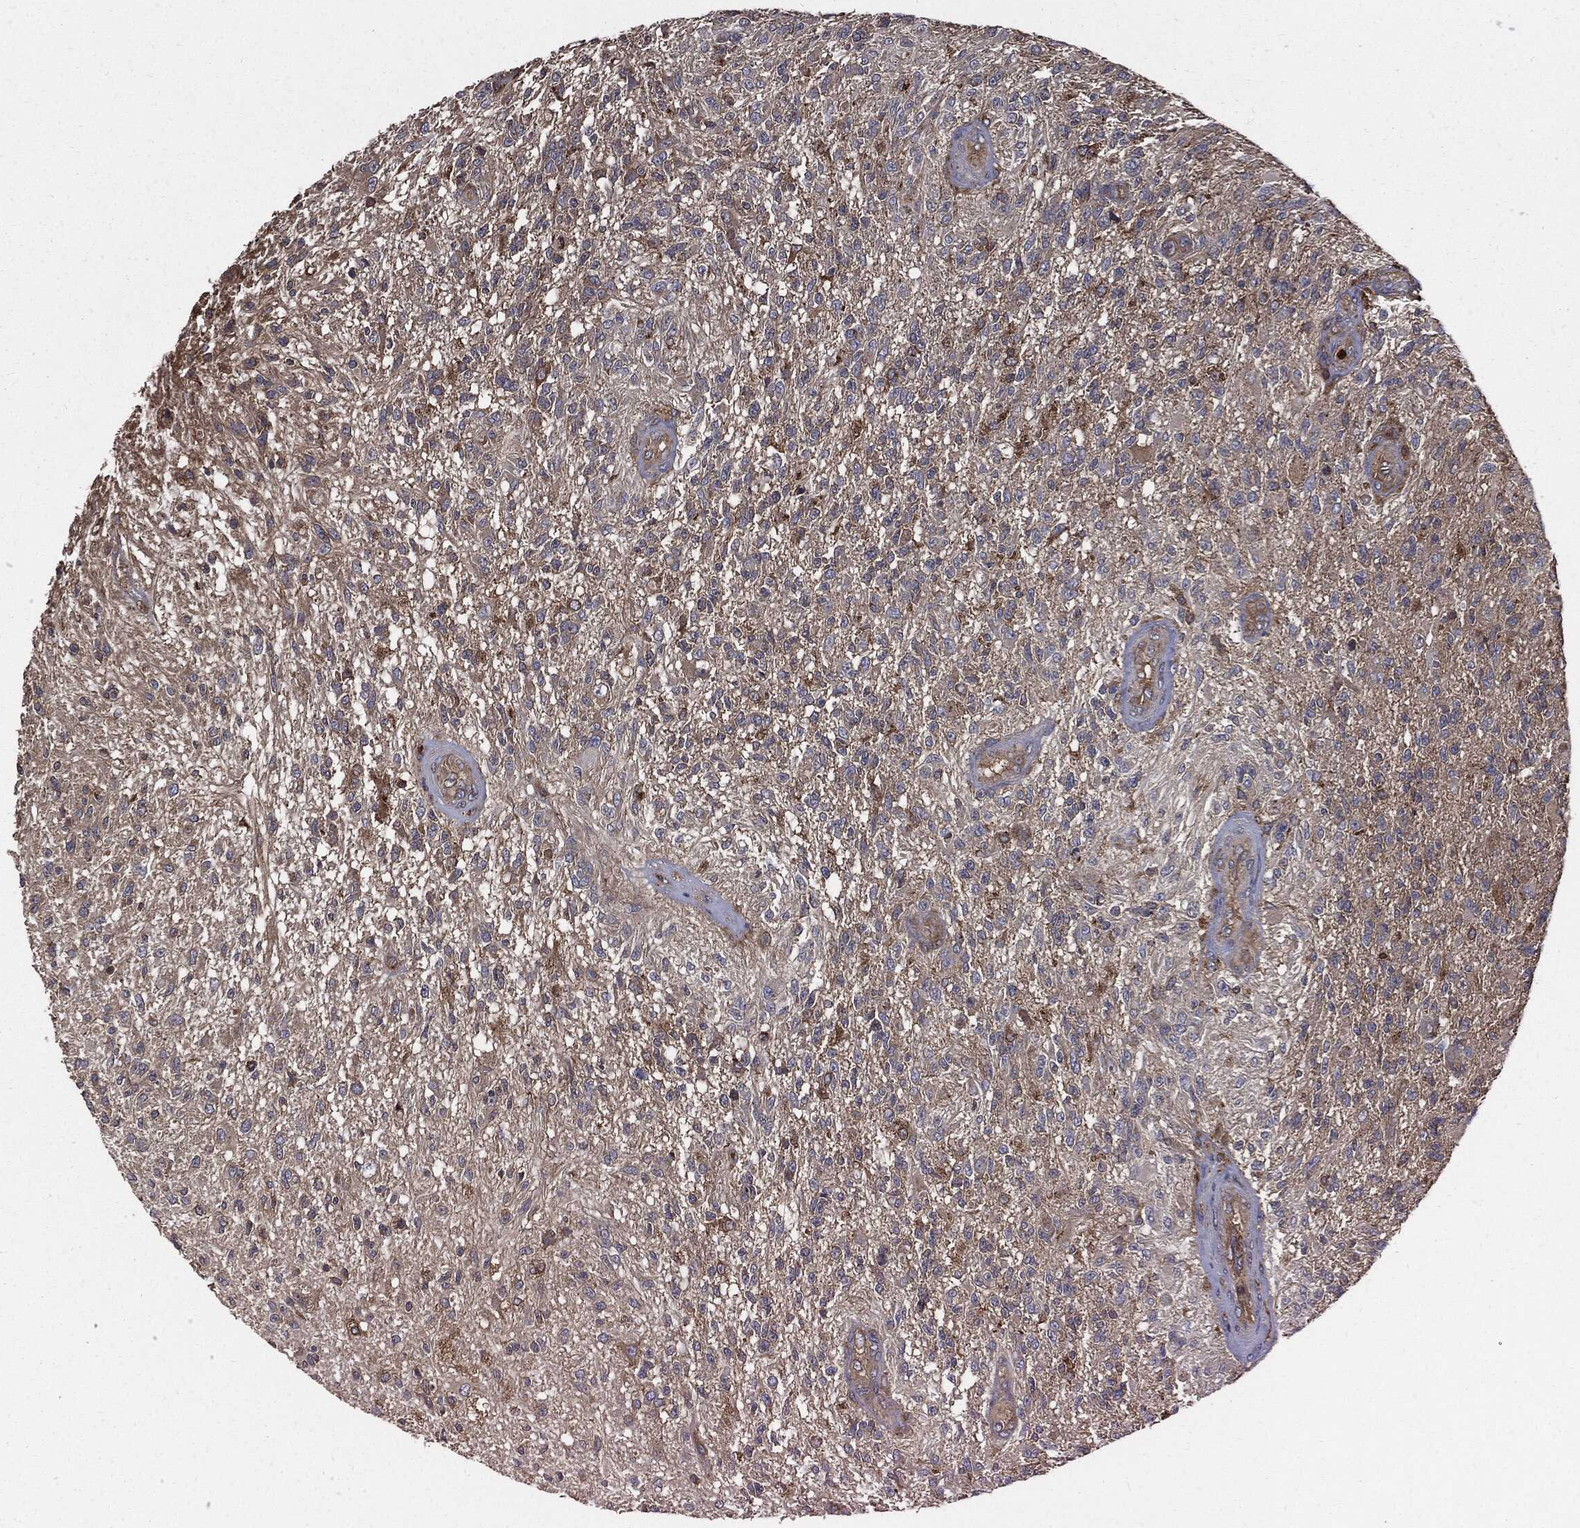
{"staining": {"intensity": "moderate", "quantity": "<25%", "location": "cytoplasmic/membranous"}, "tissue": "glioma", "cell_type": "Tumor cells", "image_type": "cancer", "snomed": [{"axis": "morphology", "description": "Glioma, malignant, High grade"}, {"axis": "topography", "description": "Brain"}], "caption": "A brown stain shows moderate cytoplasmic/membranous expression of a protein in human glioma tumor cells. (brown staining indicates protein expression, while blue staining denotes nuclei).", "gene": "PDCD6IP", "patient": {"sex": "male", "age": 56}}